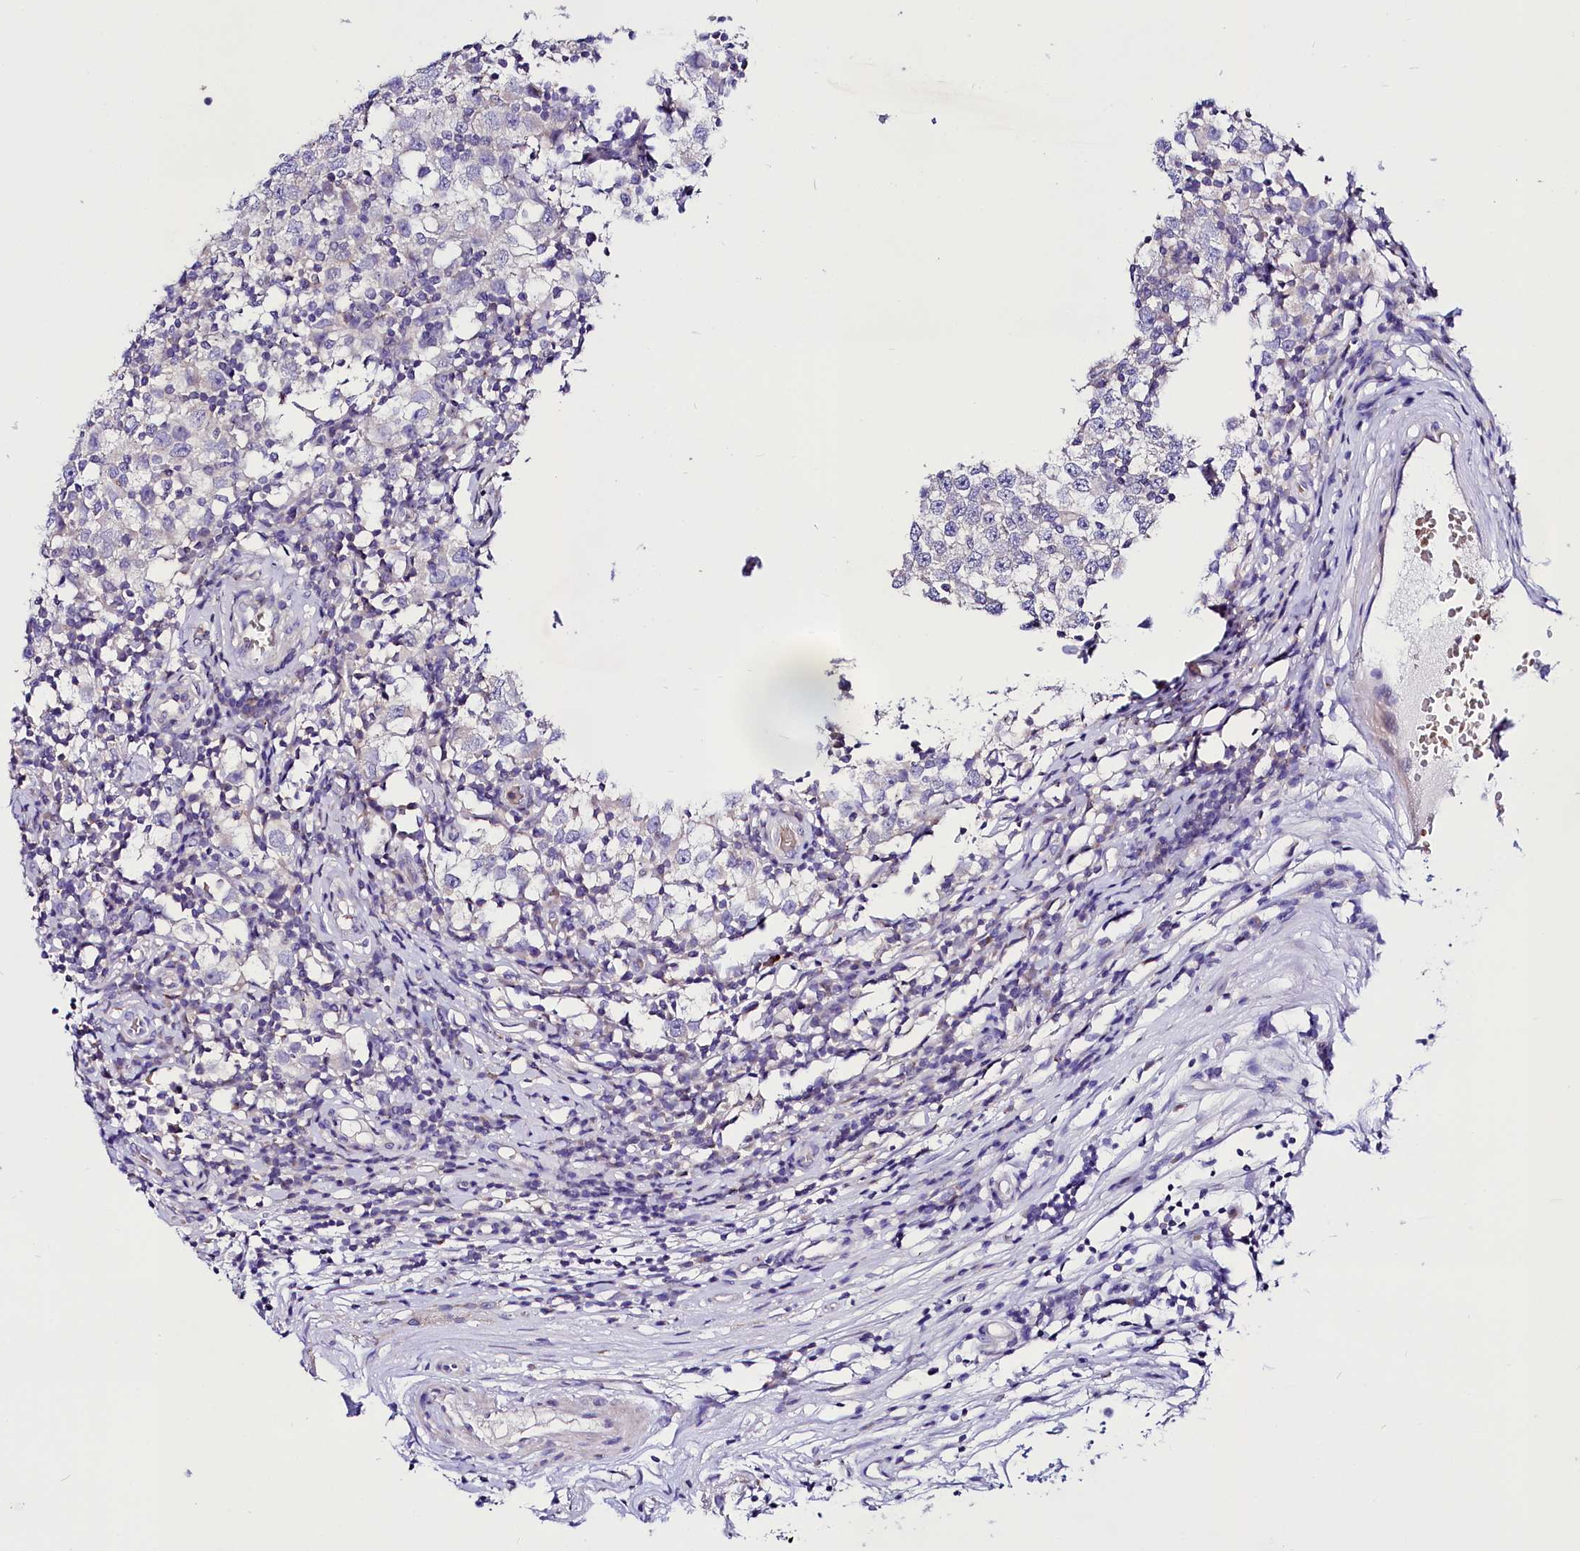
{"staining": {"intensity": "negative", "quantity": "none", "location": "none"}, "tissue": "testis cancer", "cell_type": "Tumor cells", "image_type": "cancer", "snomed": [{"axis": "morphology", "description": "Seminoma, NOS"}, {"axis": "topography", "description": "Testis"}], "caption": "Immunohistochemistry photomicrograph of human testis cancer stained for a protein (brown), which displays no staining in tumor cells.", "gene": "ABHD5", "patient": {"sex": "male", "age": 65}}